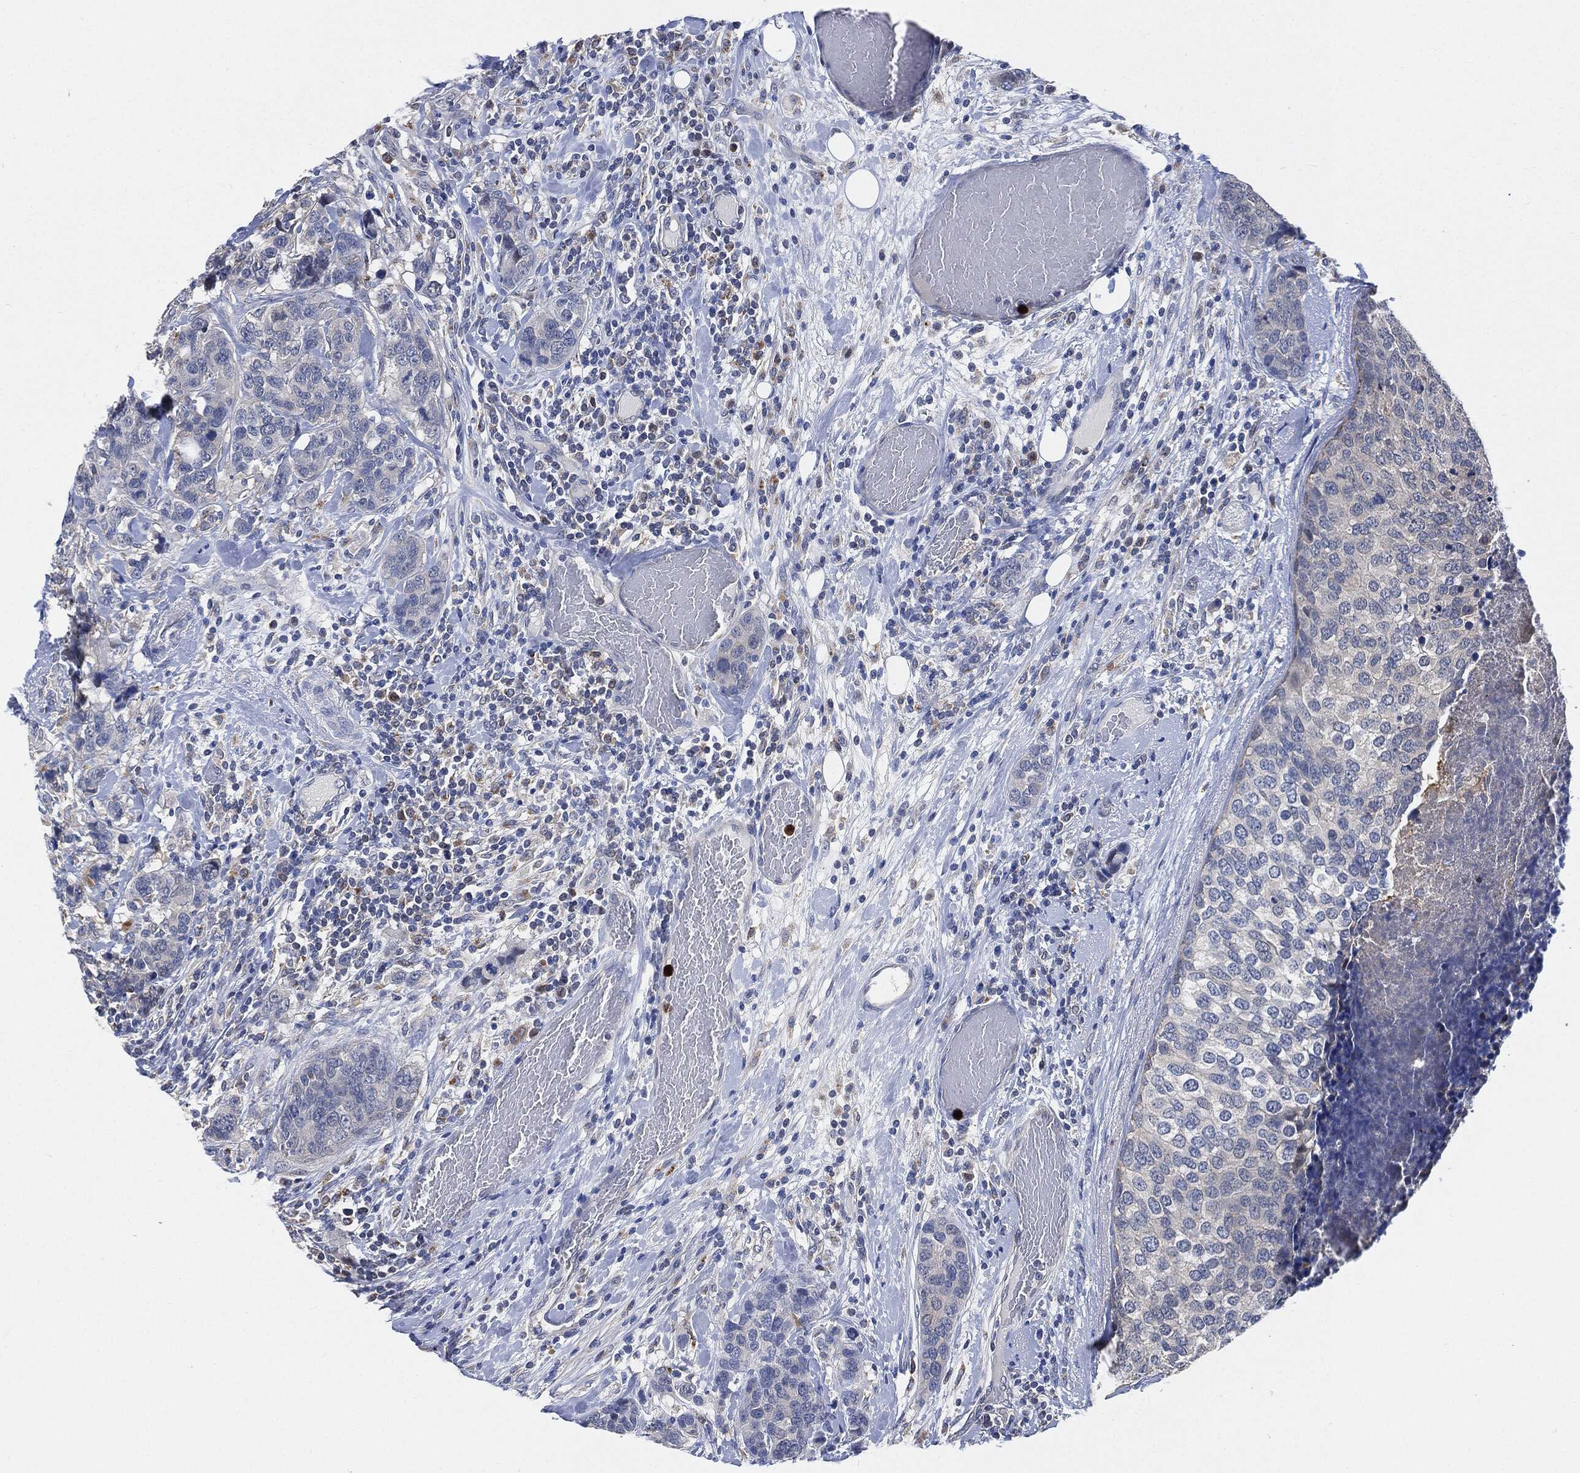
{"staining": {"intensity": "negative", "quantity": "none", "location": "none"}, "tissue": "breast cancer", "cell_type": "Tumor cells", "image_type": "cancer", "snomed": [{"axis": "morphology", "description": "Lobular carcinoma"}, {"axis": "topography", "description": "Breast"}], "caption": "This is an immunohistochemistry (IHC) image of breast cancer. There is no staining in tumor cells.", "gene": "VSIG4", "patient": {"sex": "female", "age": 59}}